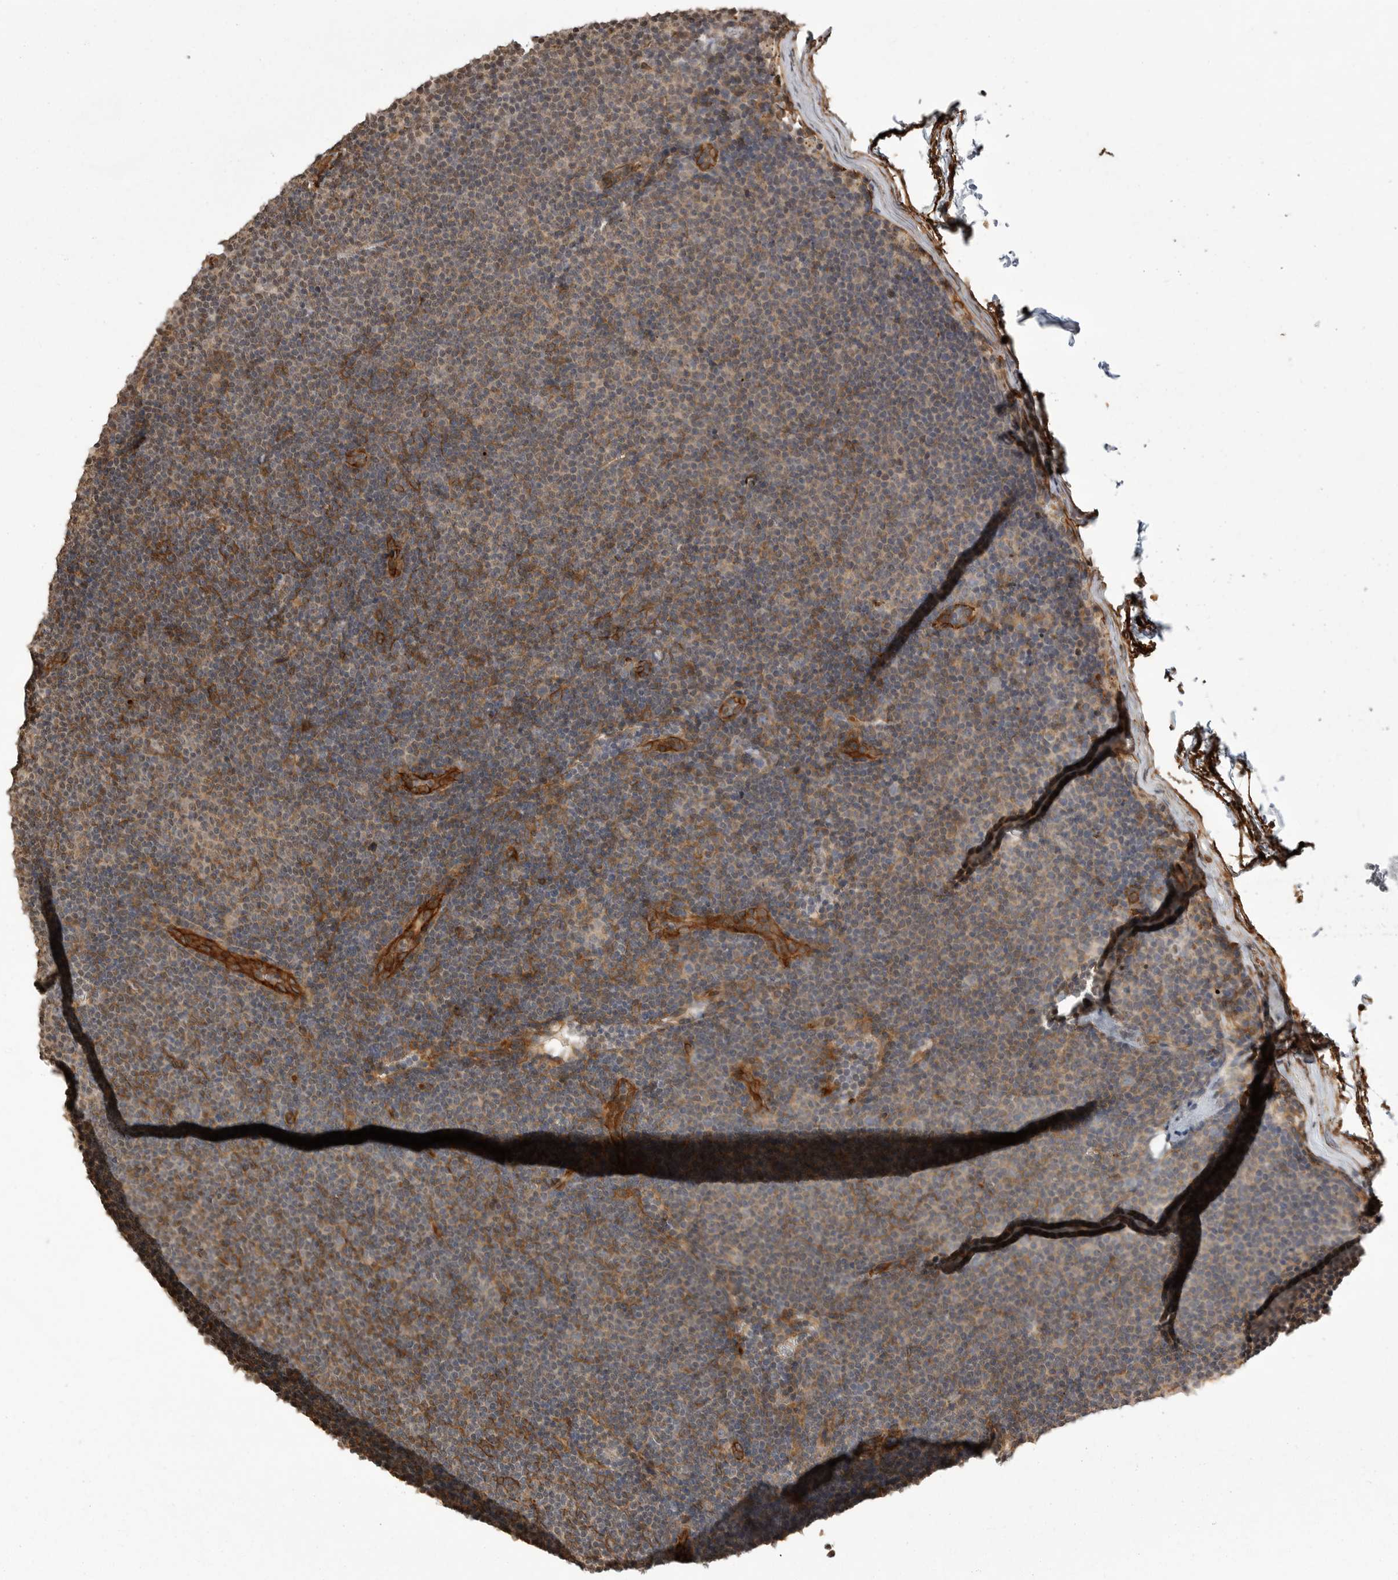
{"staining": {"intensity": "weak", "quantity": "<25%", "location": "cytoplasmic/membranous"}, "tissue": "lymphoma", "cell_type": "Tumor cells", "image_type": "cancer", "snomed": [{"axis": "morphology", "description": "Malignant lymphoma, non-Hodgkin's type, Low grade"}, {"axis": "topography", "description": "Lymph node"}], "caption": "The micrograph reveals no significant staining in tumor cells of malignant lymphoma, non-Hodgkin's type (low-grade). (DAB immunohistochemistry (IHC) with hematoxylin counter stain).", "gene": "NECTIN1", "patient": {"sex": "female", "age": 53}}